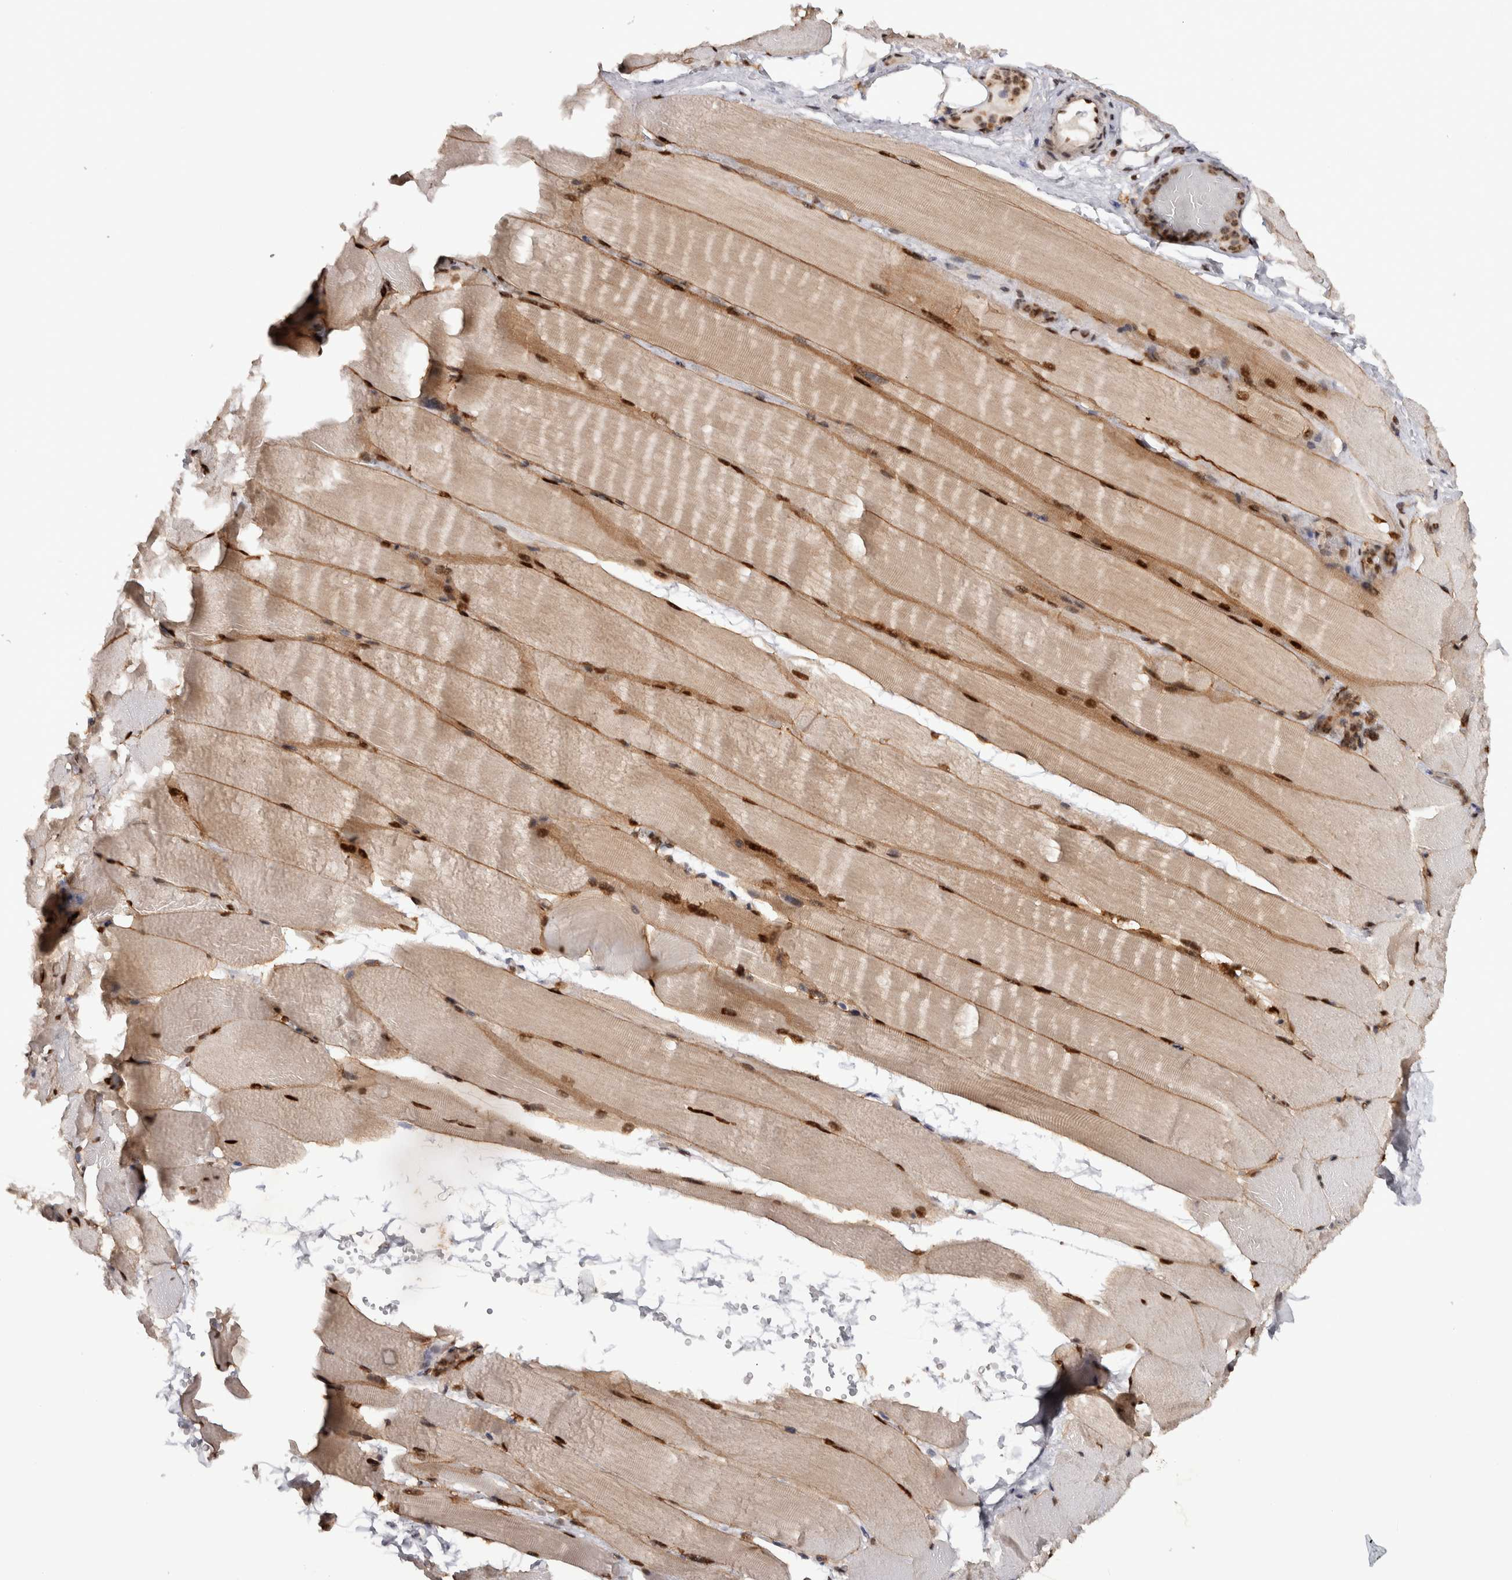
{"staining": {"intensity": "strong", "quantity": ">75%", "location": "nuclear"}, "tissue": "skeletal muscle", "cell_type": "Myocytes", "image_type": "normal", "snomed": [{"axis": "morphology", "description": "Normal tissue, NOS"}, {"axis": "topography", "description": "Skeletal muscle"}, {"axis": "topography", "description": "Parathyroid gland"}], "caption": "Brown immunohistochemical staining in normal skeletal muscle displays strong nuclear positivity in approximately >75% of myocytes. The protein is shown in brown color, while the nuclei are stained blue.", "gene": "RPS6KA2", "patient": {"sex": "female", "age": 37}}